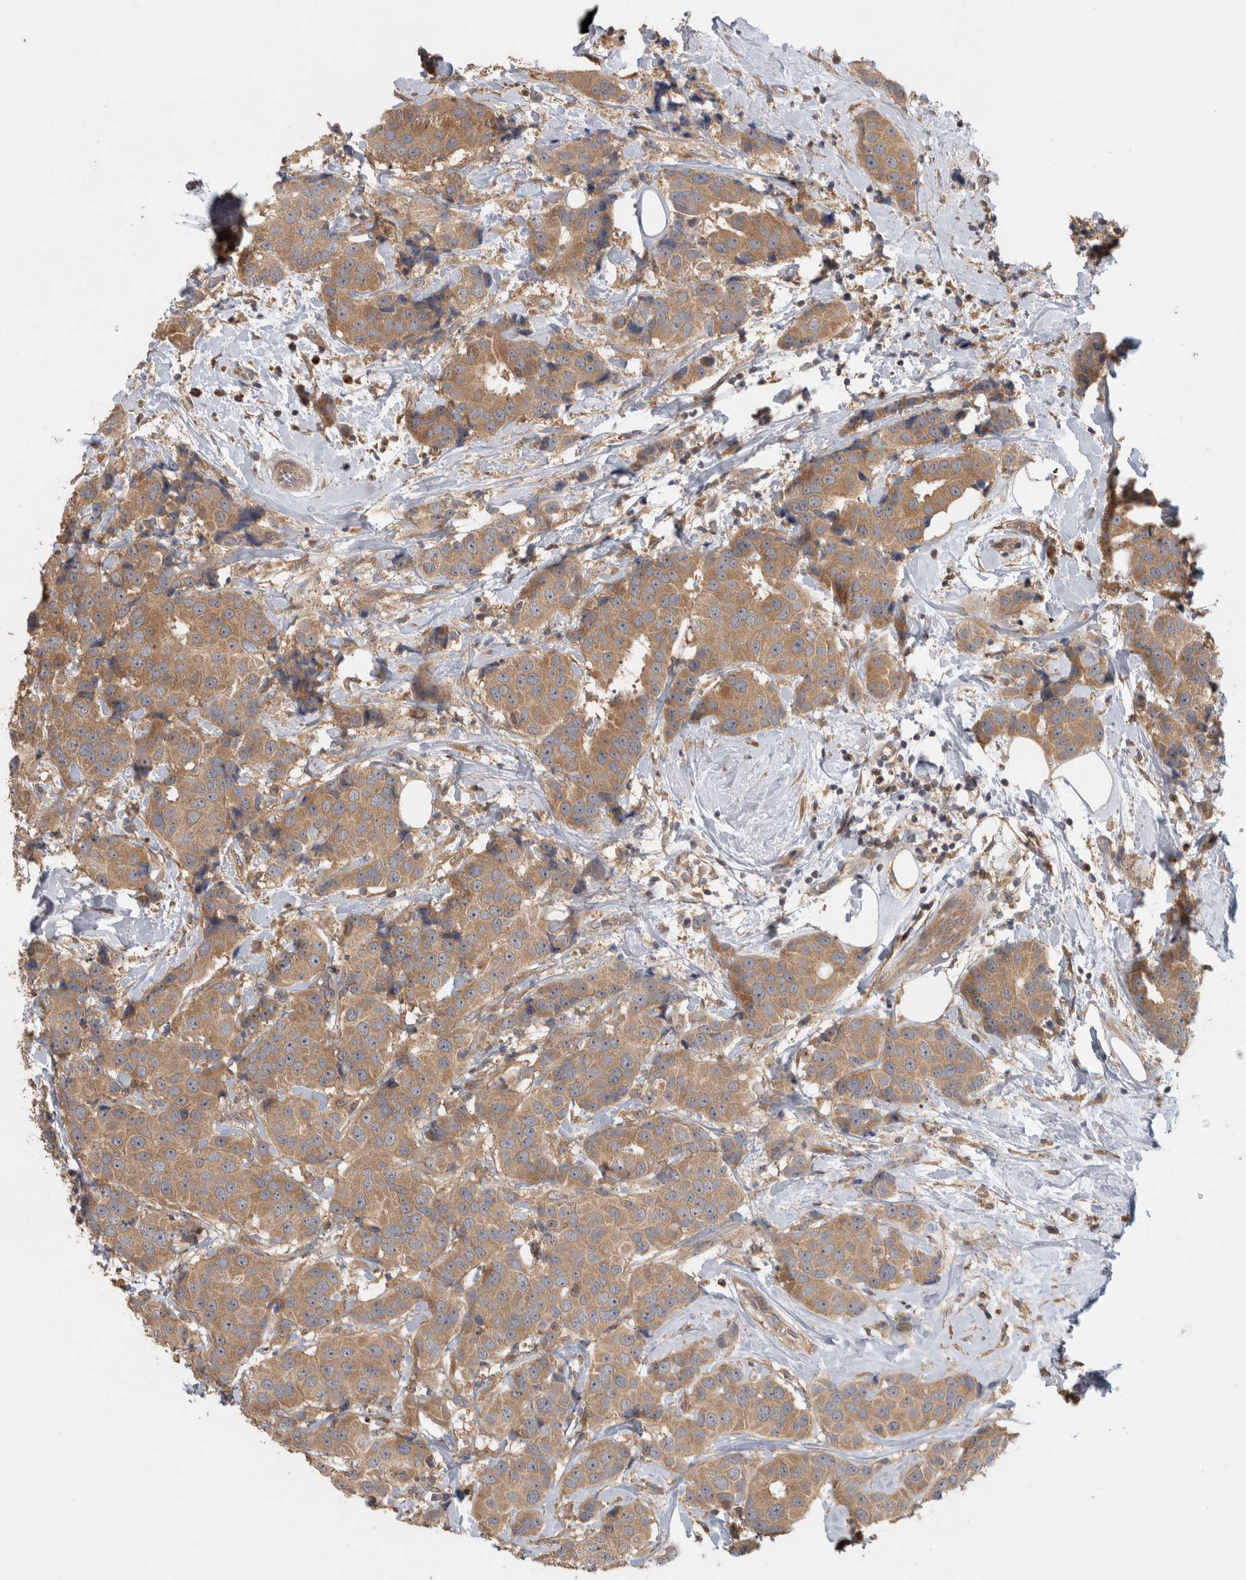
{"staining": {"intensity": "moderate", "quantity": ">75%", "location": "cytoplasmic/membranous"}, "tissue": "breast cancer", "cell_type": "Tumor cells", "image_type": "cancer", "snomed": [{"axis": "morphology", "description": "Normal tissue, NOS"}, {"axis": "morphology", "description": "Duct carcinoma"}, {"axis": "topography", "description": "Breast"}], "caption": "Protein staining of breast invasive ductal carcinoma tissue shows moderate cytoplasmic/membranous staining in about >75% of tumor cells.", "gene": "VEPH1", "patient": {"sex": "female", "age": 39}}